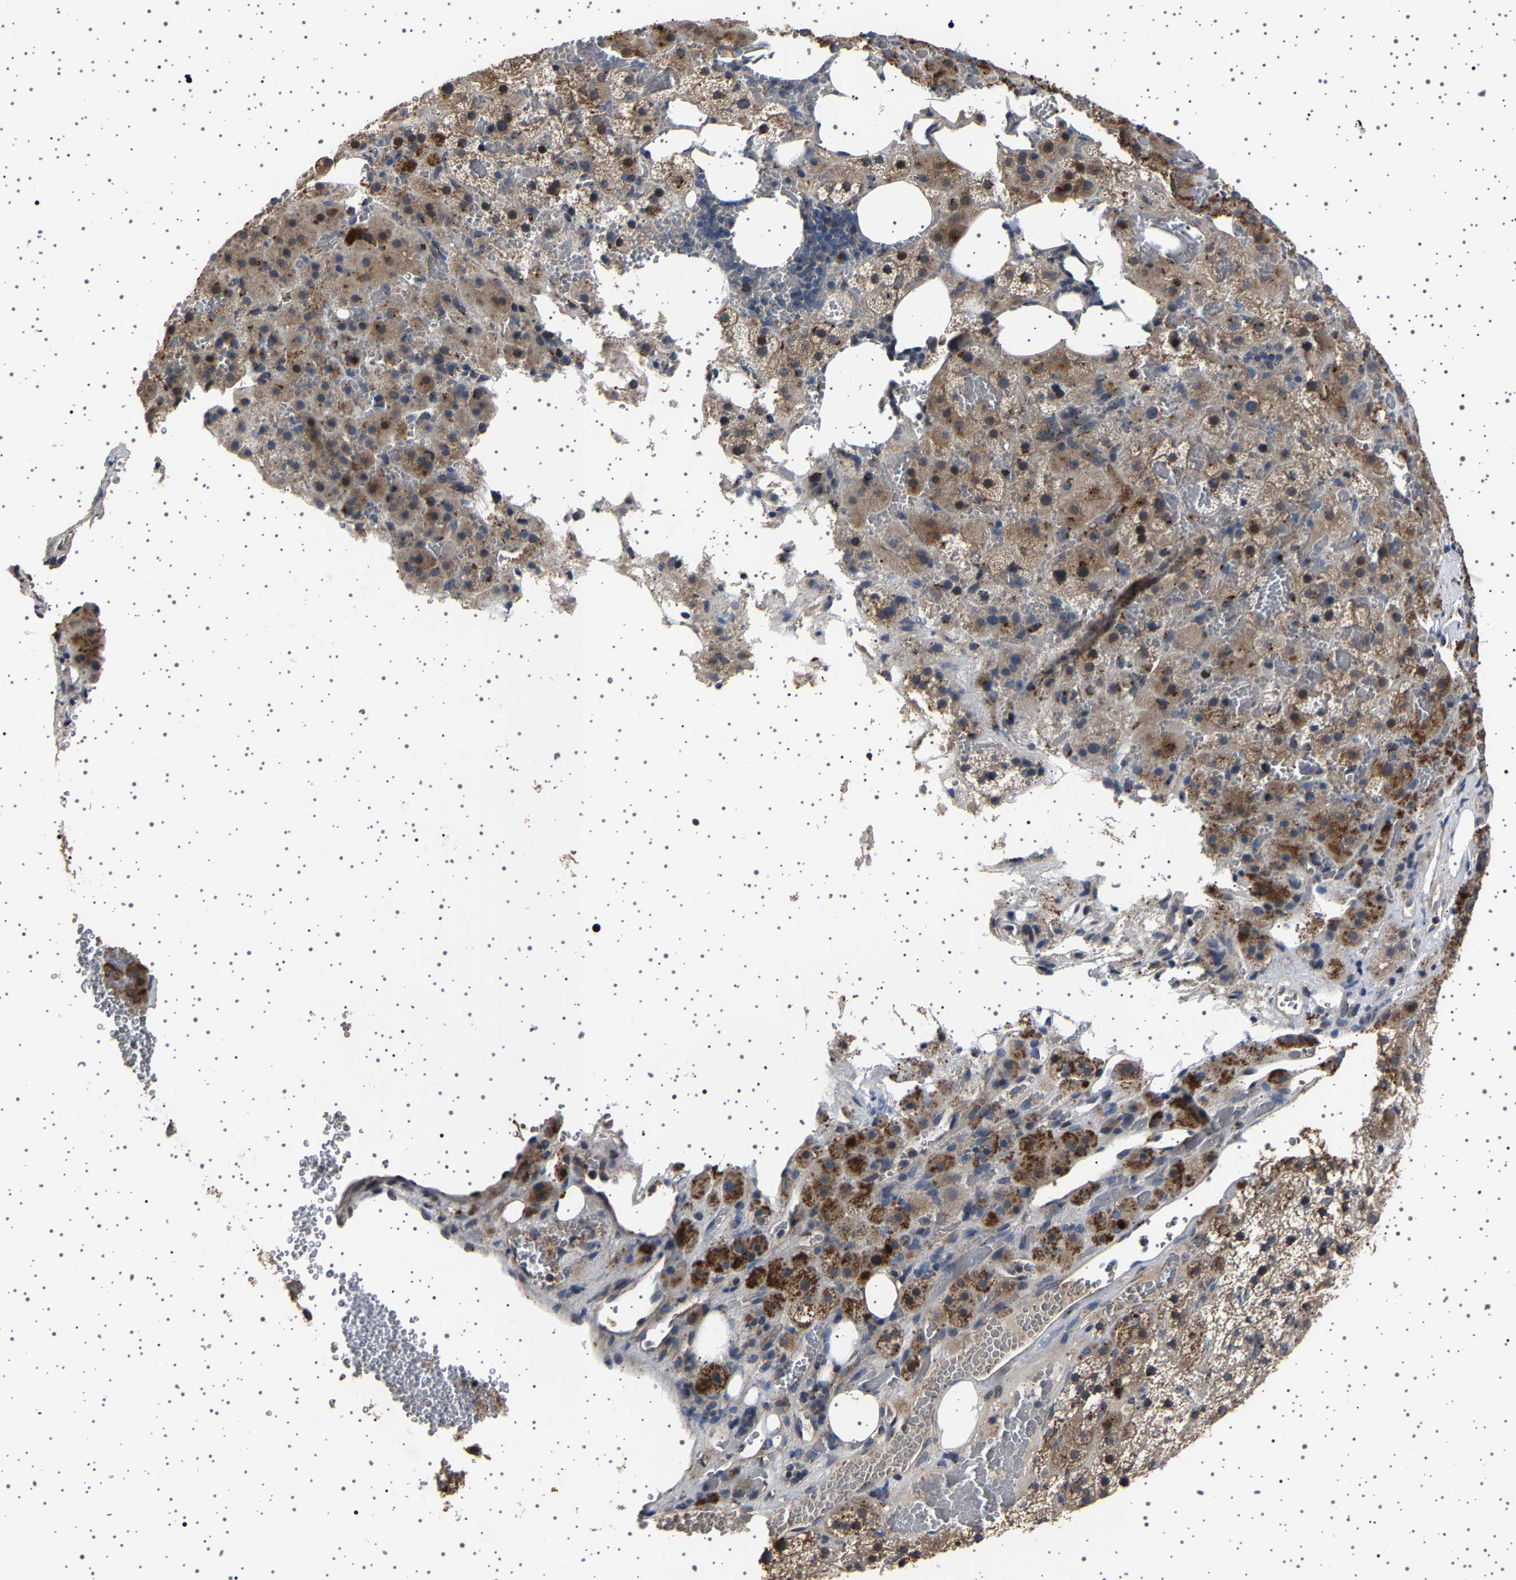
{"staining": {"intensity": "moderate", "quantity": ">75%", "location": "cytoplasmic/membranous"}, "tissue": "adrenal gland", "cell_type": "Glandular cells", "image_type": "normal", "snomed": [{"axis": "morphology", "description": "Normal tissue, NOS"}, {"axis": "topography", "description": "Adrenal gland"}], "caption": "High-magnification brightfield microscopy of normal adrenal gland stained with DAB (3,3'-diaminobenzidine) (brown) and counterstained with hematoxylin (blue). glandular cells exhibit moderate cytoplasmic/membranous positivity is seen in about>75% of cells. (Stains: DAB in brown, nuclei in blue, Microscopy: brightfield microscopy at high magnification).", "gene": "NCKAP1", "patient": {"sex": "female", "age": 59}}